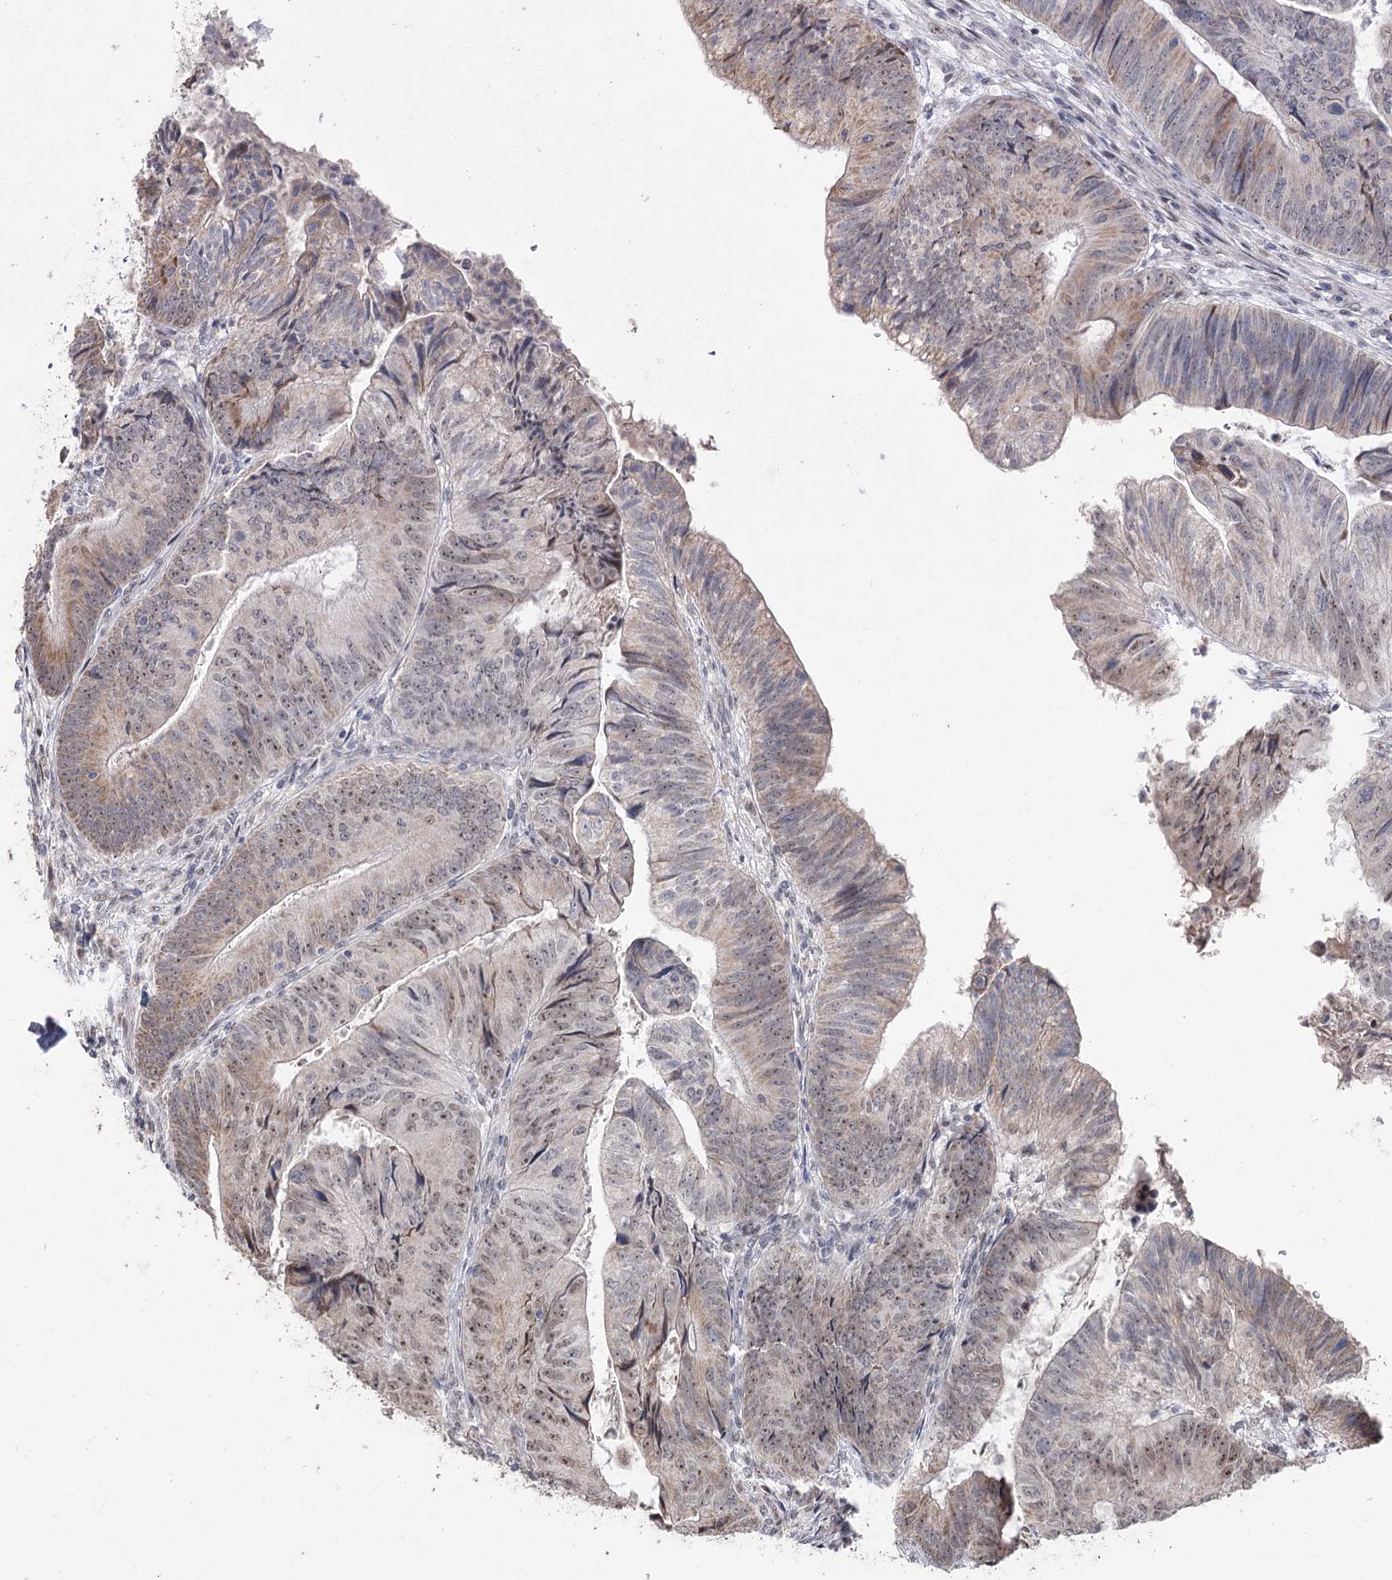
{"staining": {"intensity": "weak", "quantity": "<25%", "location": "cytoplasmic/membranous,nuclear"}, "tissue": "colorectal cancer", "cell_type": "Tumor cells", "image_type": "cancer", "snomed": [{"axis": "morphology", "description": "Adenocarcinoma, NOS"}, {"axis": "topography", "description": "Colon"}], "caption": "A histopathology image of human adenocarcinoma (colorectal) is negative for staining in tumor cells. (Immunohistochemistry, brightfield microscopy, high magnification).", "gene": "RUFY4", "patient": {"sex": "female", "age": 67}}